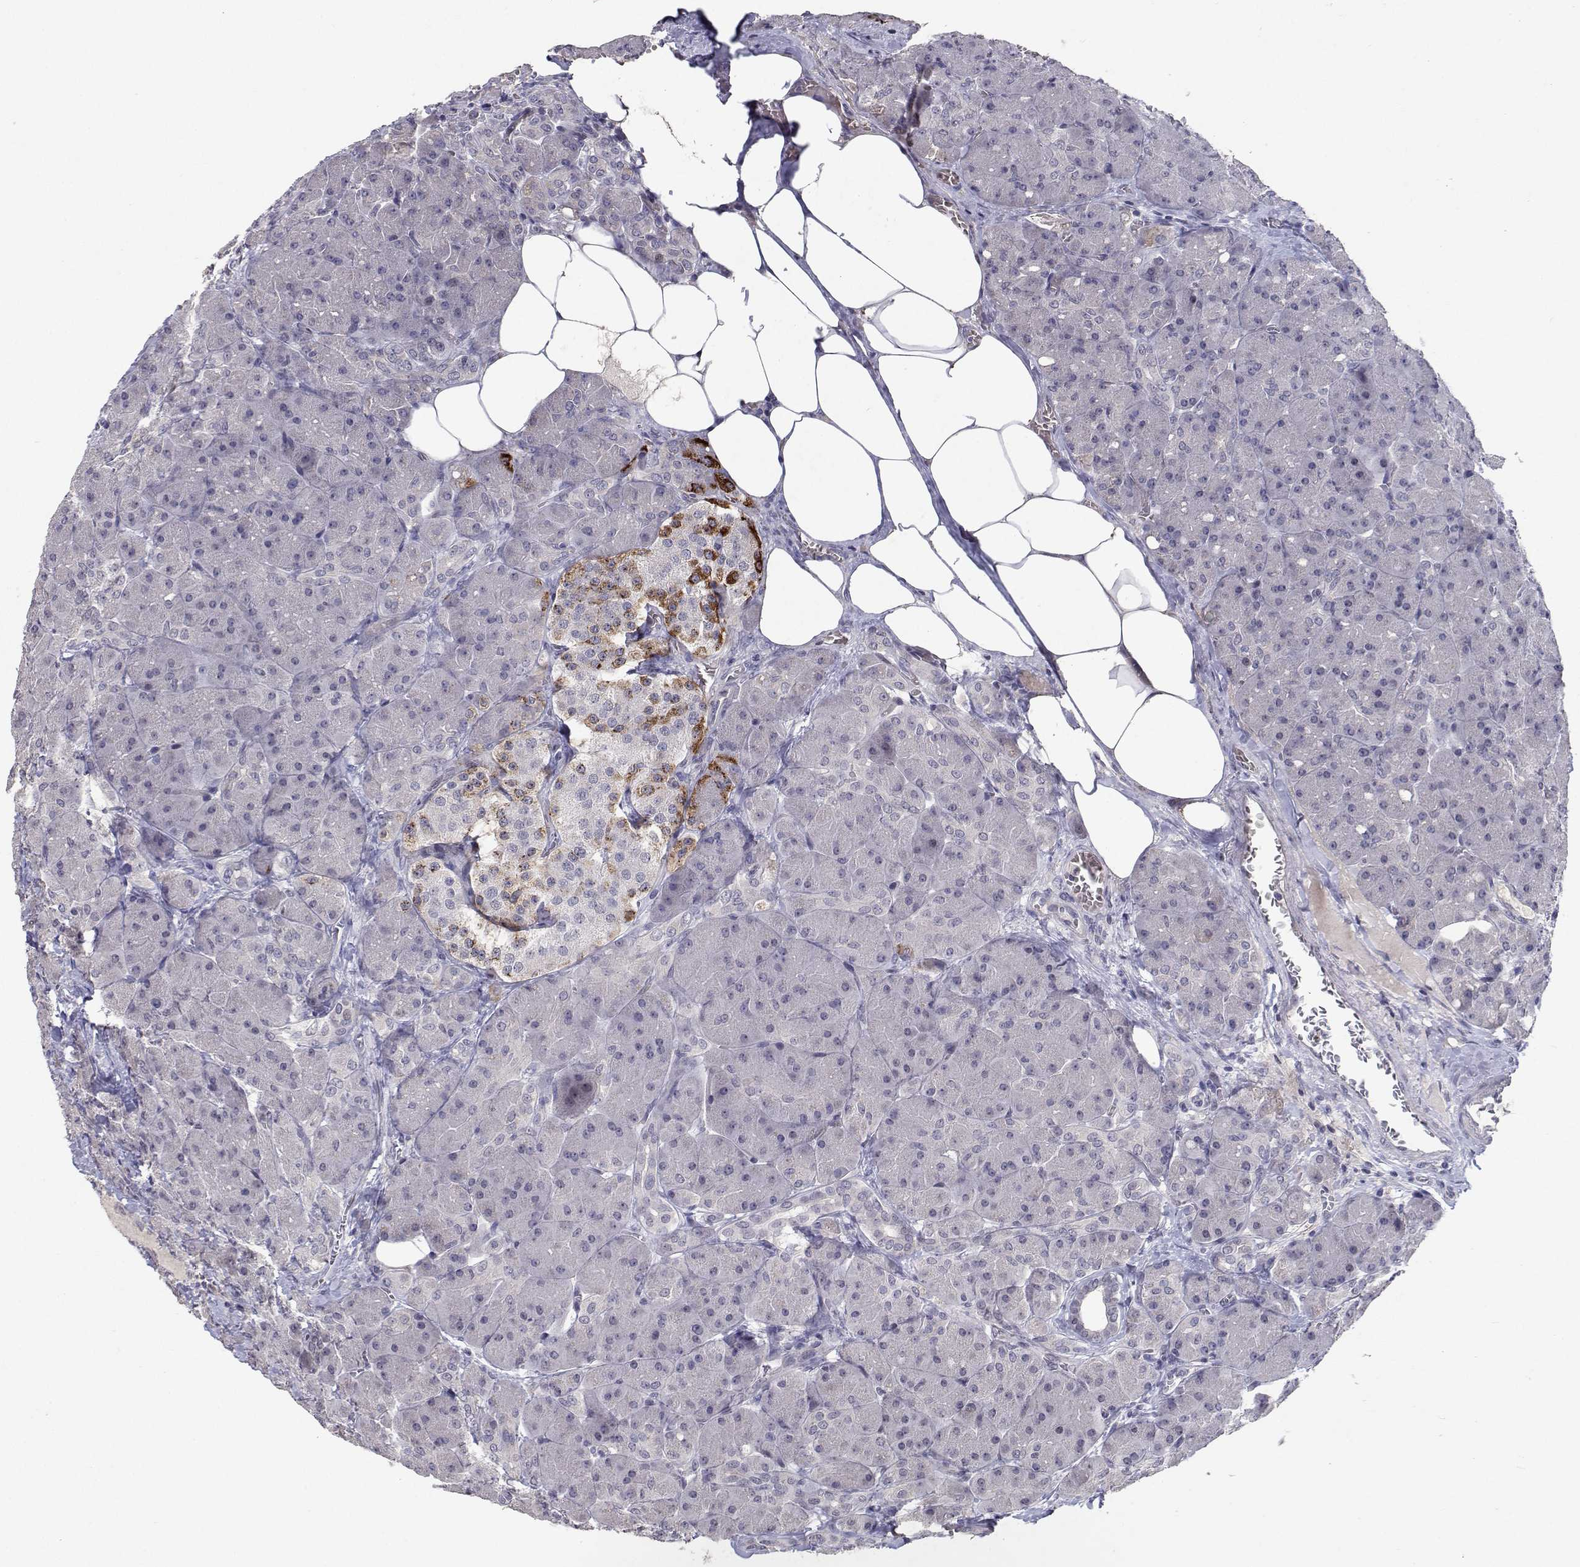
{"staining": {"intensity": "negative", "quantity": "none", "location": "none"}, "tissue": "pancreas", "cell_type": "Exocrine glandular cells", "image_type": "normal", "snomed": [{"axis": "morphology", "description": "Normal tissue, NOS"}, {"axis": "topography", "description": "Pancreas"}], "caption": "This is an immunohistochemistry micrograph of benign human pancreas. There is no staining in exocrine glandular cells.", "gene": "RBPJL", "patient": {"sex": "male", "age": 55}}